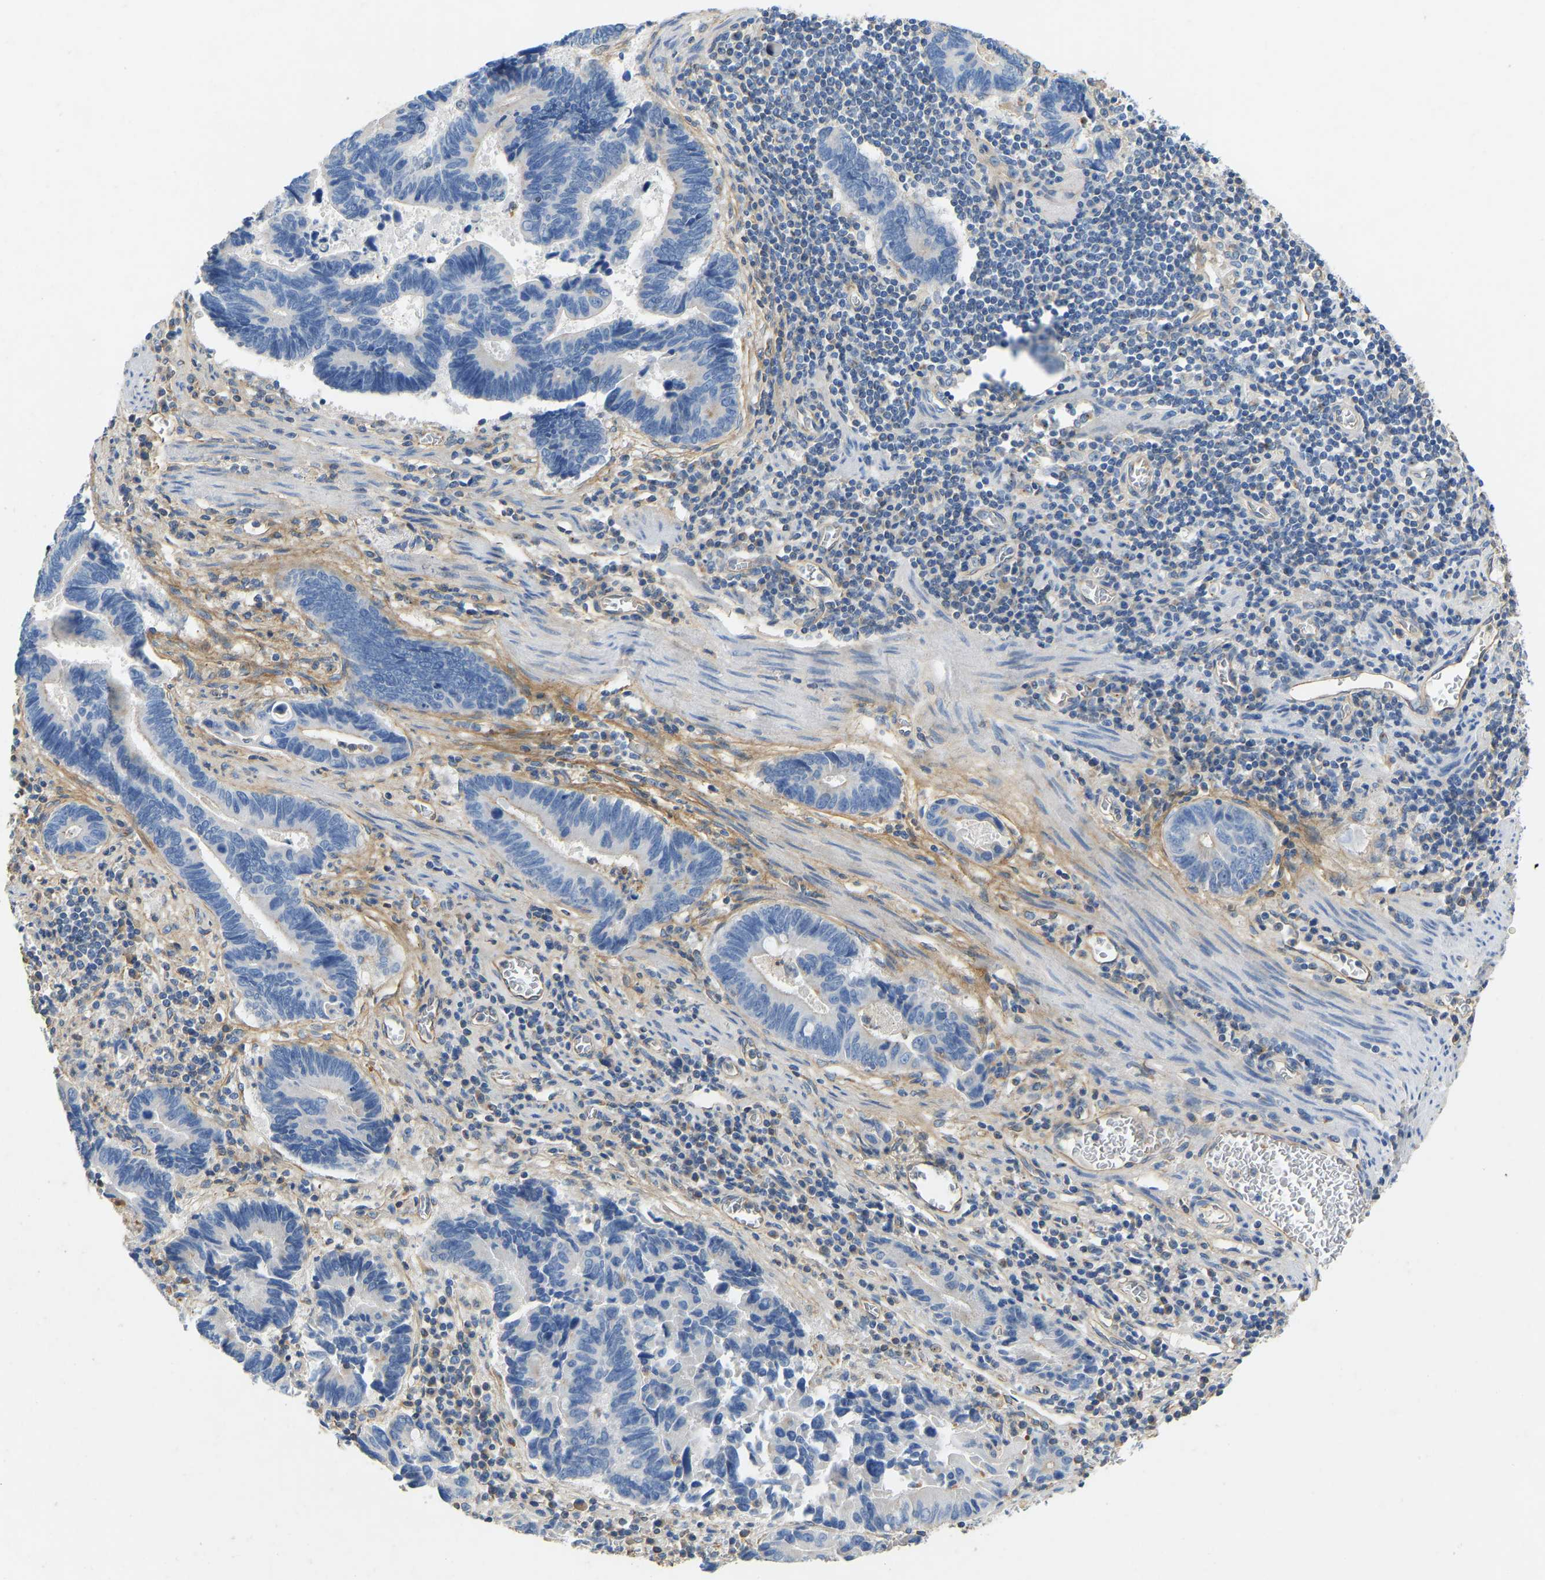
{"staining": {"intensity": "negative", "quantity": "none", "location": "none"}, "tissue": "pancreatic cancer", "cell_type": "Tumor cells", "image_type": "cancer", "snomed": [{"axis": "morphology", "description": "Adenocarcinoma, NOS"}, {"axis": "topography", "description": "Pancreas"}], "caption": "Tumor cells are negative for protein expression in human pancreatic adenocarcinoma. (IHC, brightfield microscopy, high magnification).", "gene": "TECTA", "patient": {"sex": "female", "age": 70}}